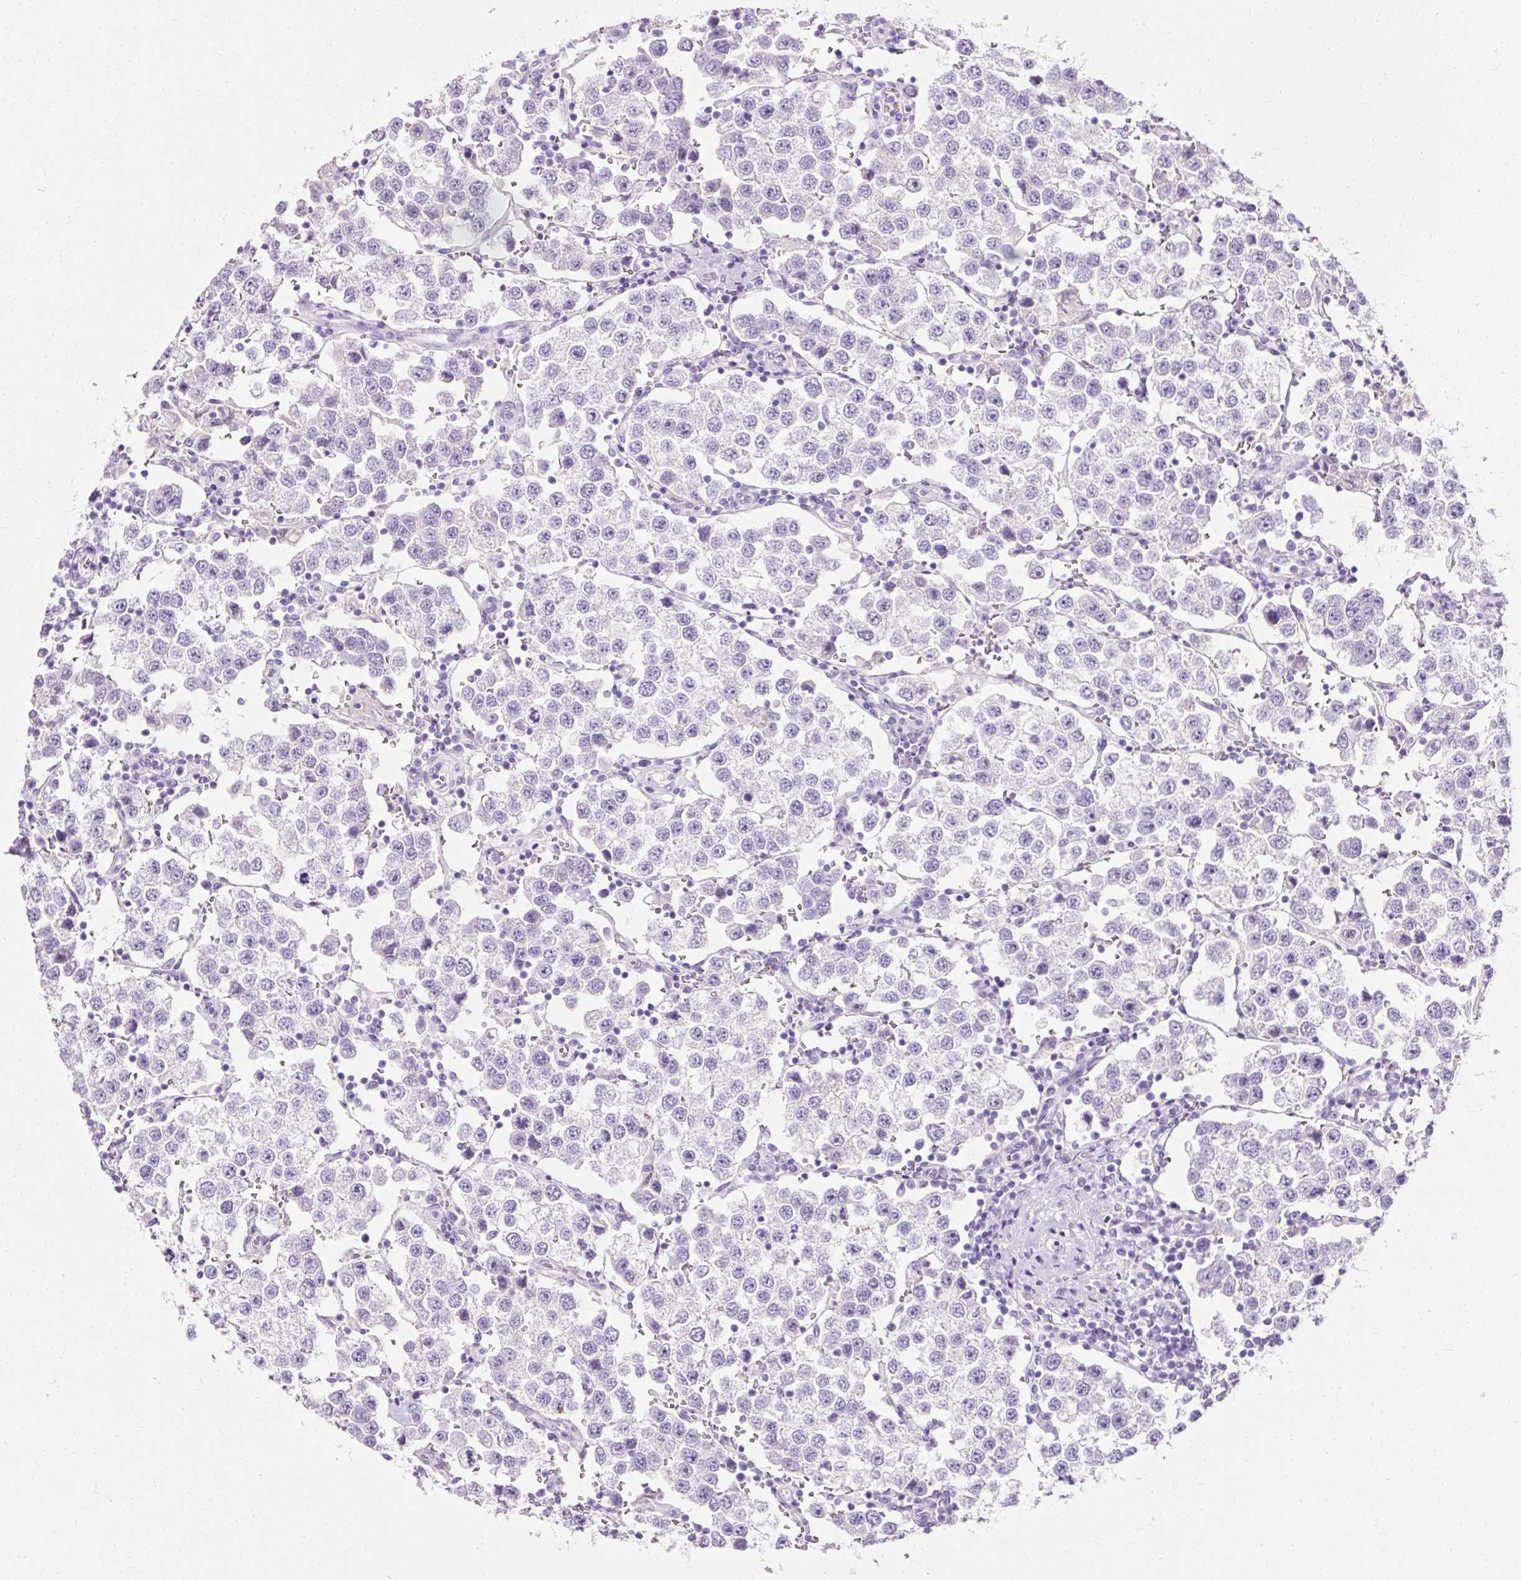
{"staining": {"intensity": "negative", "quantity": "none", "location": "none"}, "tissue": "testis cancer", "cell_type": "Tumor cells", "image_type": "cancer", "snomed": [{"axis": "morphology", "description": "Seminoma, NOS"}, {"axis": "topography", "description": "Testis"}], "caption": "A high-resolution image shows immunohistochemistry staining of testis cancer (seminoma), which exhibits no significant positivity in tumor cells.", "gene": "CLDN25", "patient": {"sex": "male", "age": 37}}